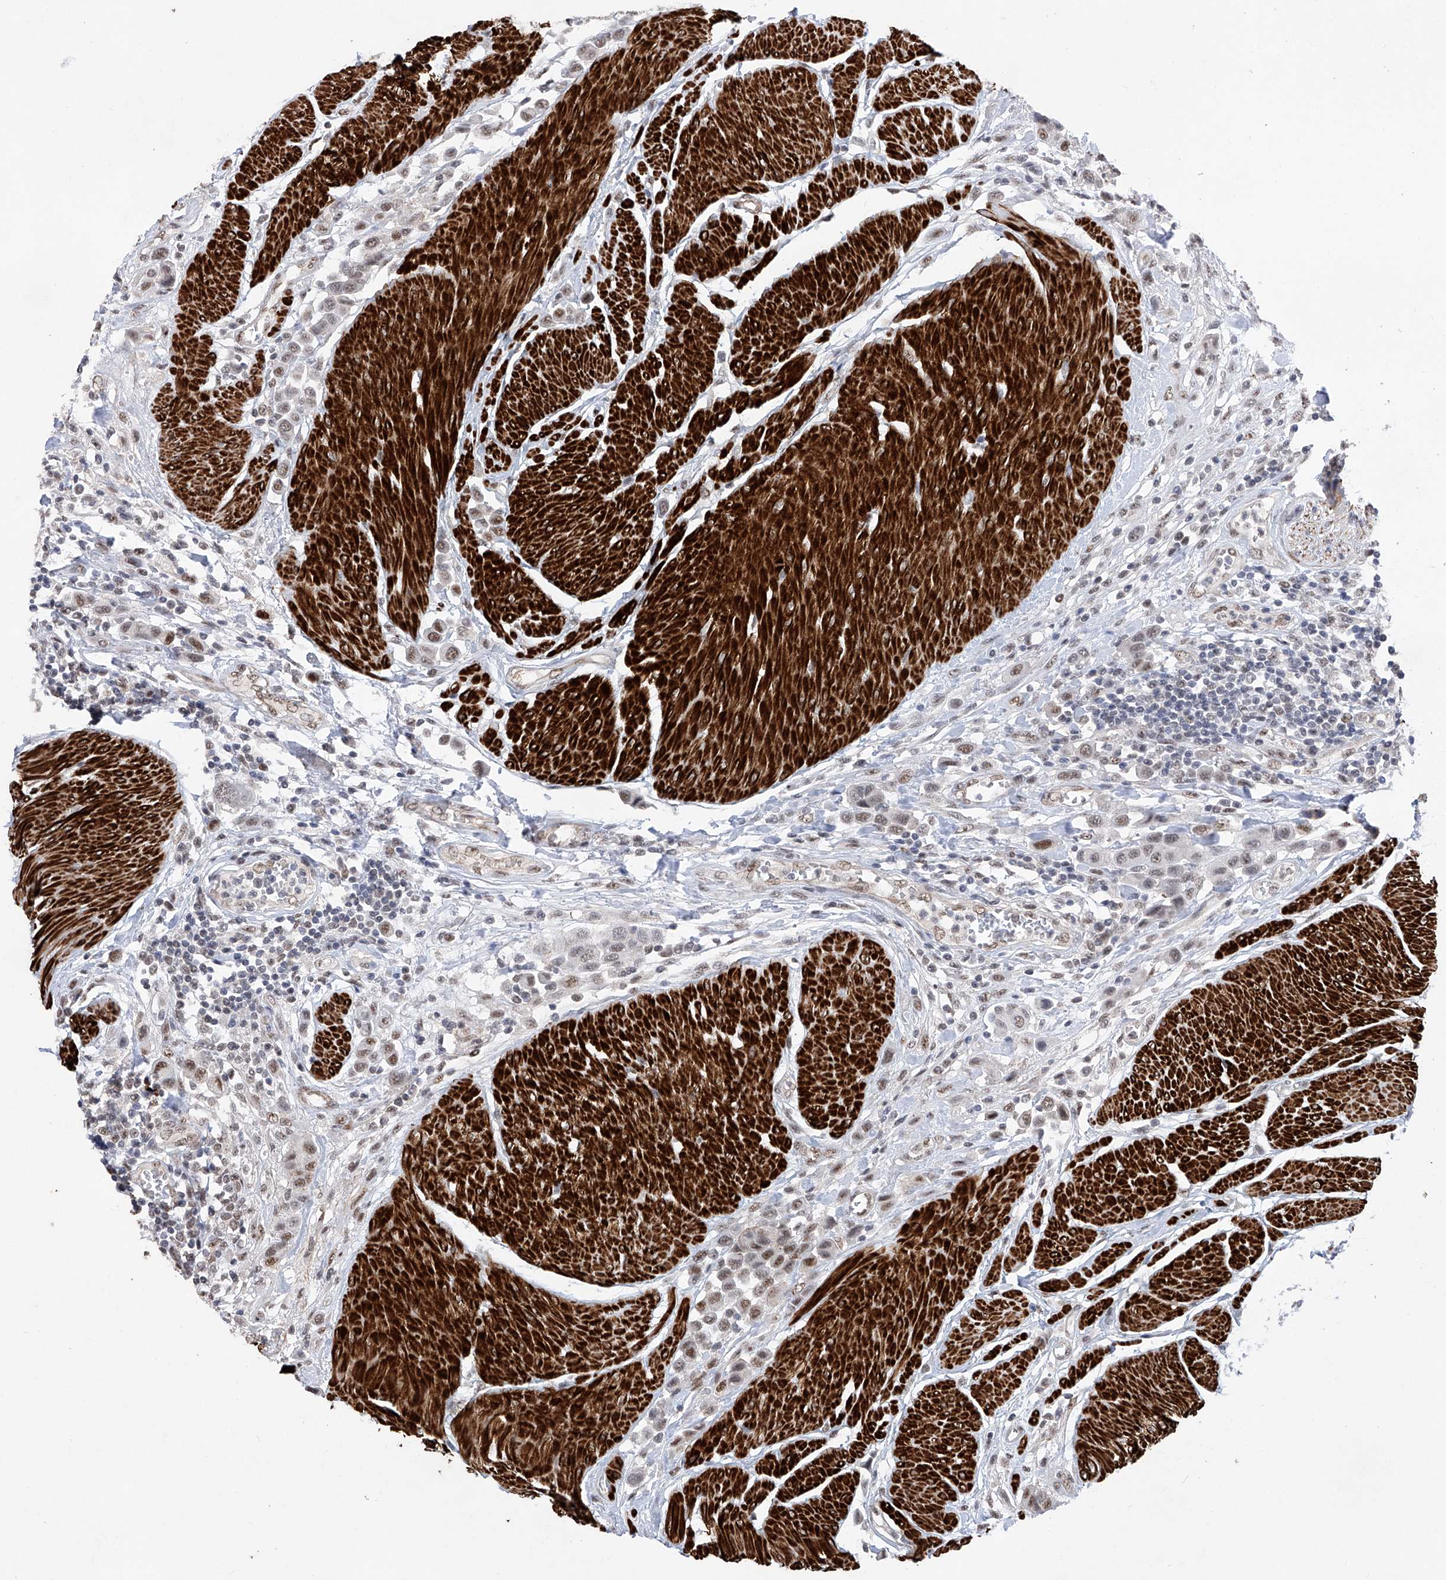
{"staining": {"intensity": "weak", "quantity": ">75%", "location": "nuclear"}, "tissue": "urothelial cancer", "cell_type": "Tumor cells", "image_type": "cancer", "snomed": [{"axis": "morphology", "description": "Urothelial carcinoma, High grade"}, {"axis": "topography", "description": "Urinary bladder"}], "caption": "Protein analysis of urothelial carcinoma (high-grade) tissue displays weak nuclear positivity in about >75% of tumor cells.", "gene": "NFATC4", "patient": {"sex": "male", "age": 50}}